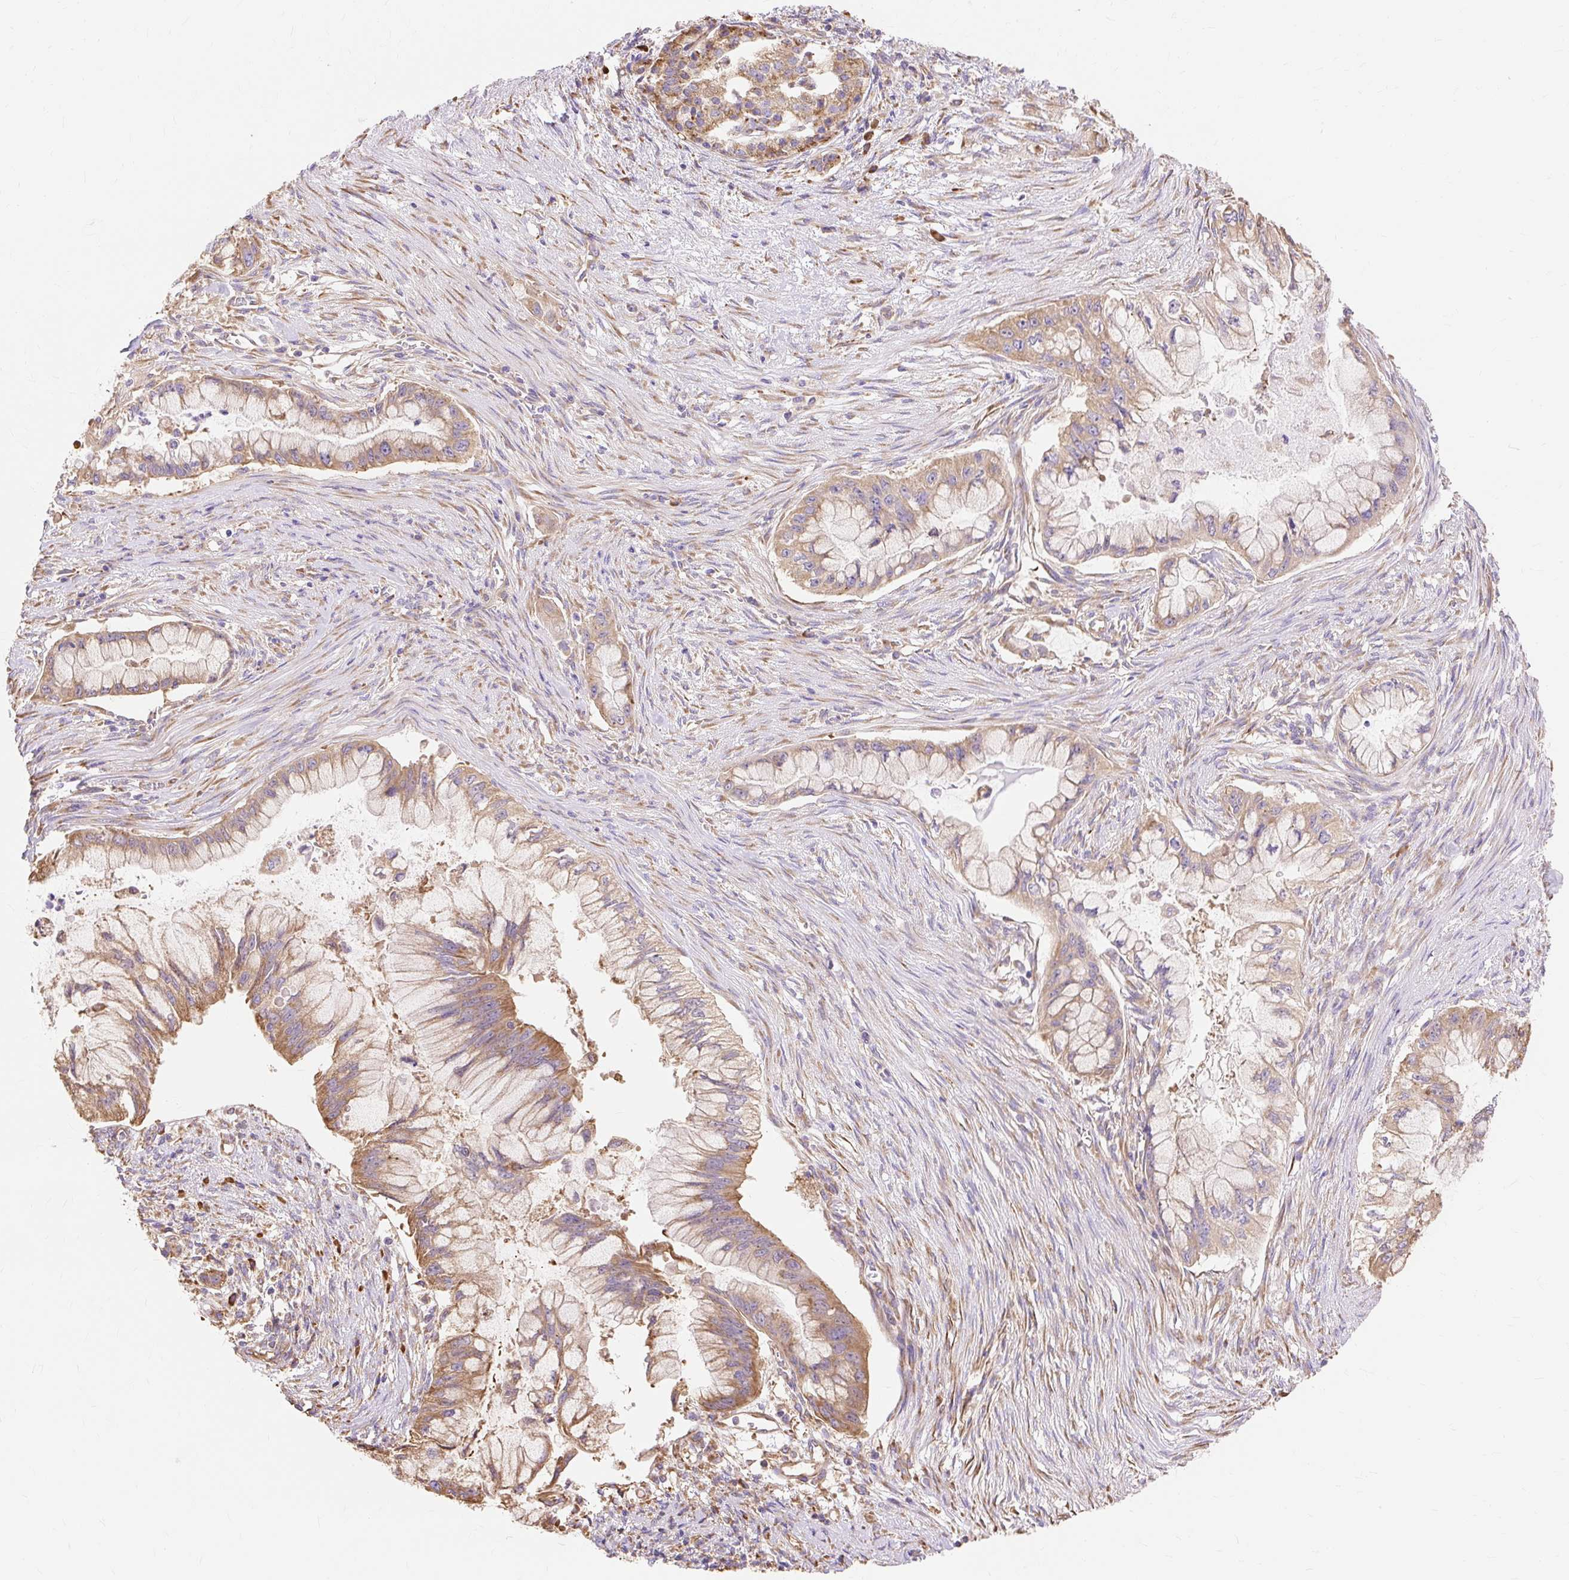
{"staining": {"intensity": "moderate", "quantity": ">75%", "location": "cytoplasmic/membranous"}, "tissue": "pancreatic cancer", "cell_type": "Tumor cells", "image_type": "cancer", "snomed": [{"axis": "morphology", "description": "Adenocarcinoma, NOS"}, {"axis": "topography", "description": "Pancreas"}], "caption": "Immunohistochemical staining of human adenocarcinoma (pancreatic) exhibits moderate cytoplasmic/membranous protein staining in about >75% of tumor cells.", "gene": "RPS17", "patient": {"sex": "male", "age": 48}}